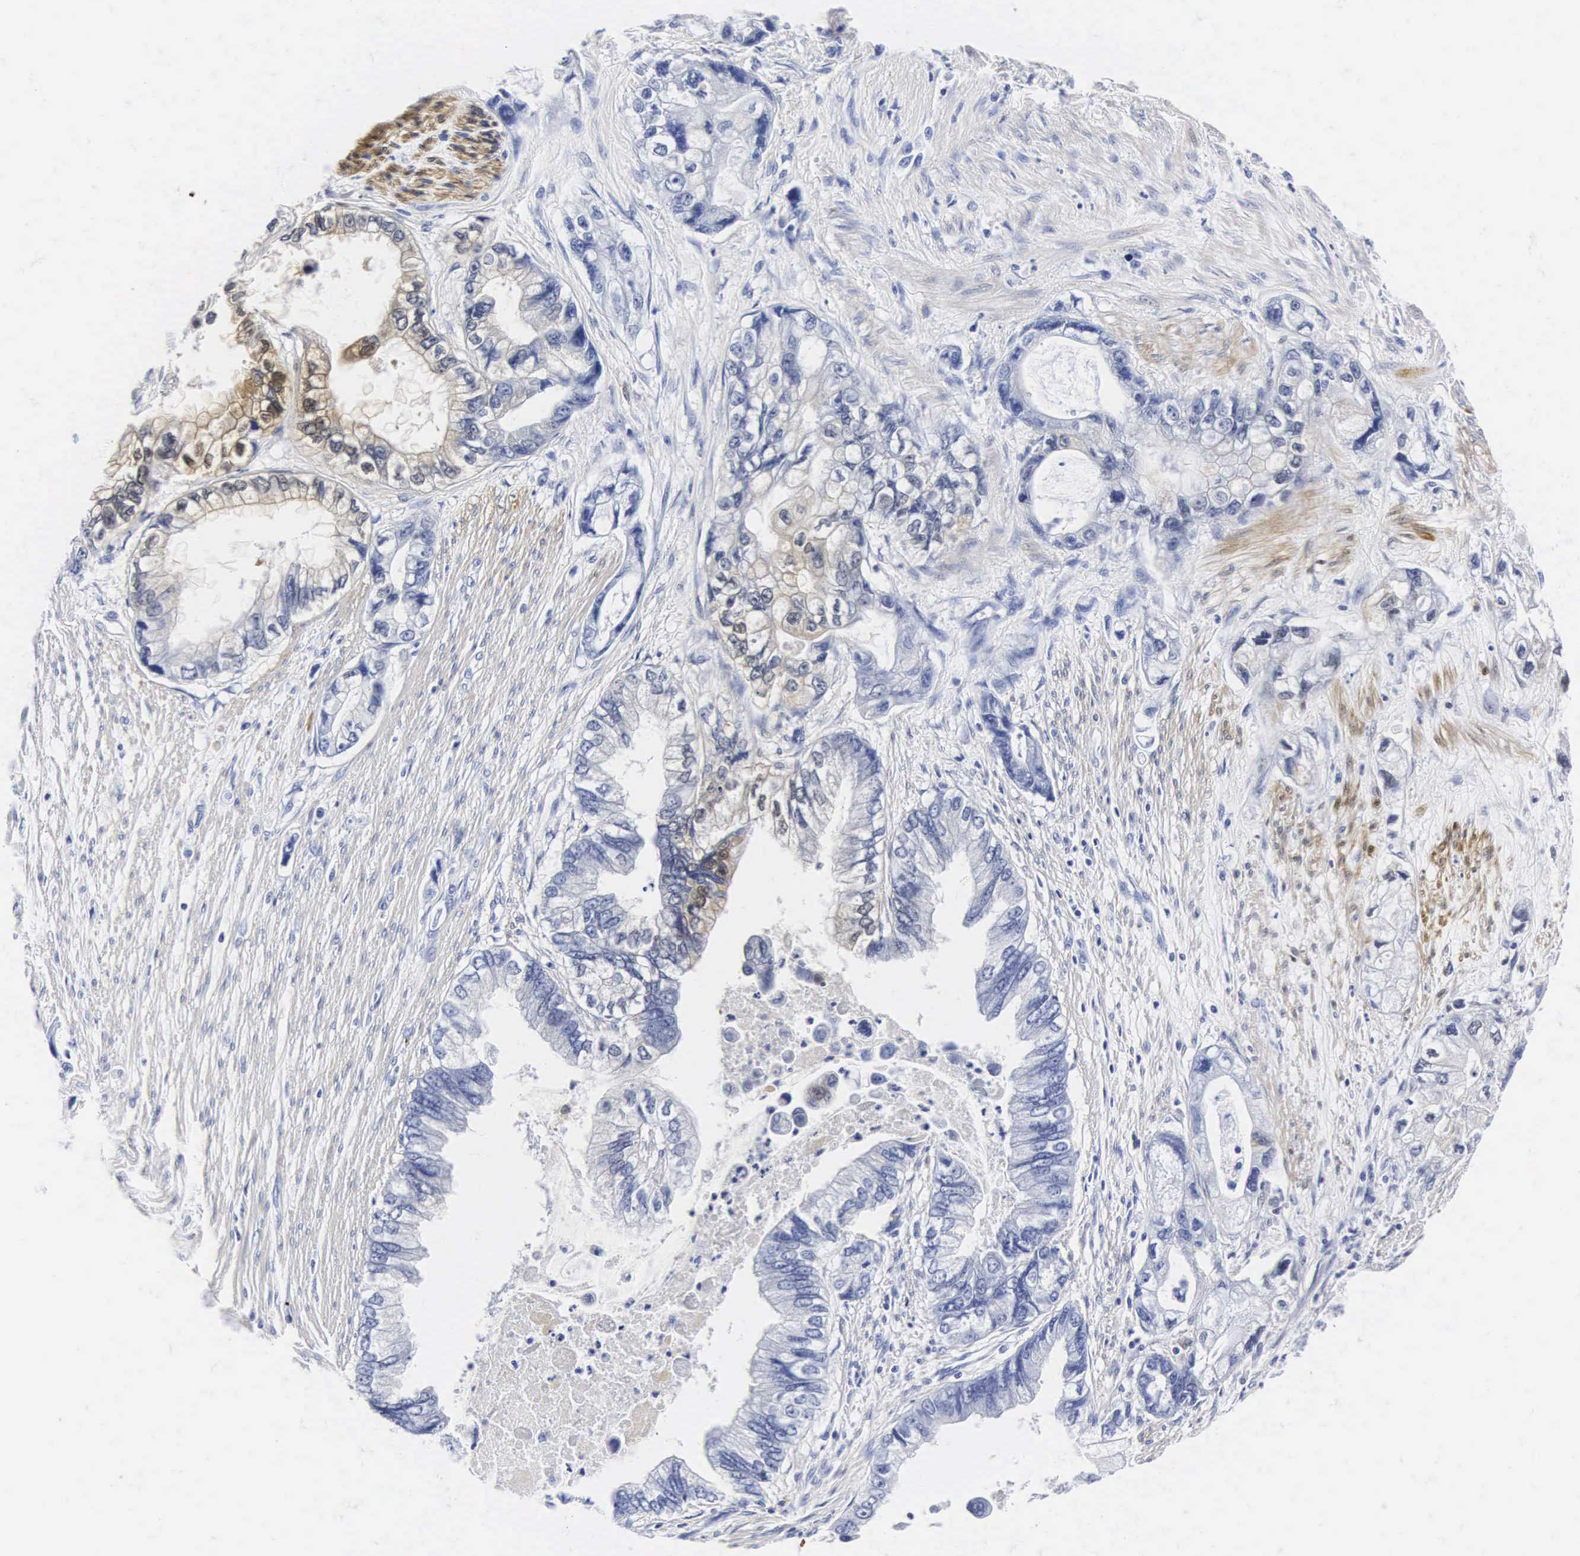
{"staining": {"intensity": "weak", "quantity": "<25%", "location": "cytoplasmic/membranous"}, "tissue": "pancreatic cancer", "cell_type": "Tumor cells", "image_type": "cancer", "snomed": [{"axis": "morphology", "description": "Adenocarcinoma, NOS"}, {"axis": "topography", "description": "Pancreas"}, {"axis": "topography", "description": "Stomach, upper"}], "caption": "This is a histopathology image of immunohistochemistry (IHC) staining of pancreatic cancer (adenocarcinoma), which shows no positivity in tumor cells. Brightfield microscopy of immunohistochemistry (IHC) stained with DAB (3,3'-diaminobenzidine) (brown) and hematoxylin (blue), captured at high magnification.", "gene": "ENO2", "patient": {"sex": "male", "age": 77}}